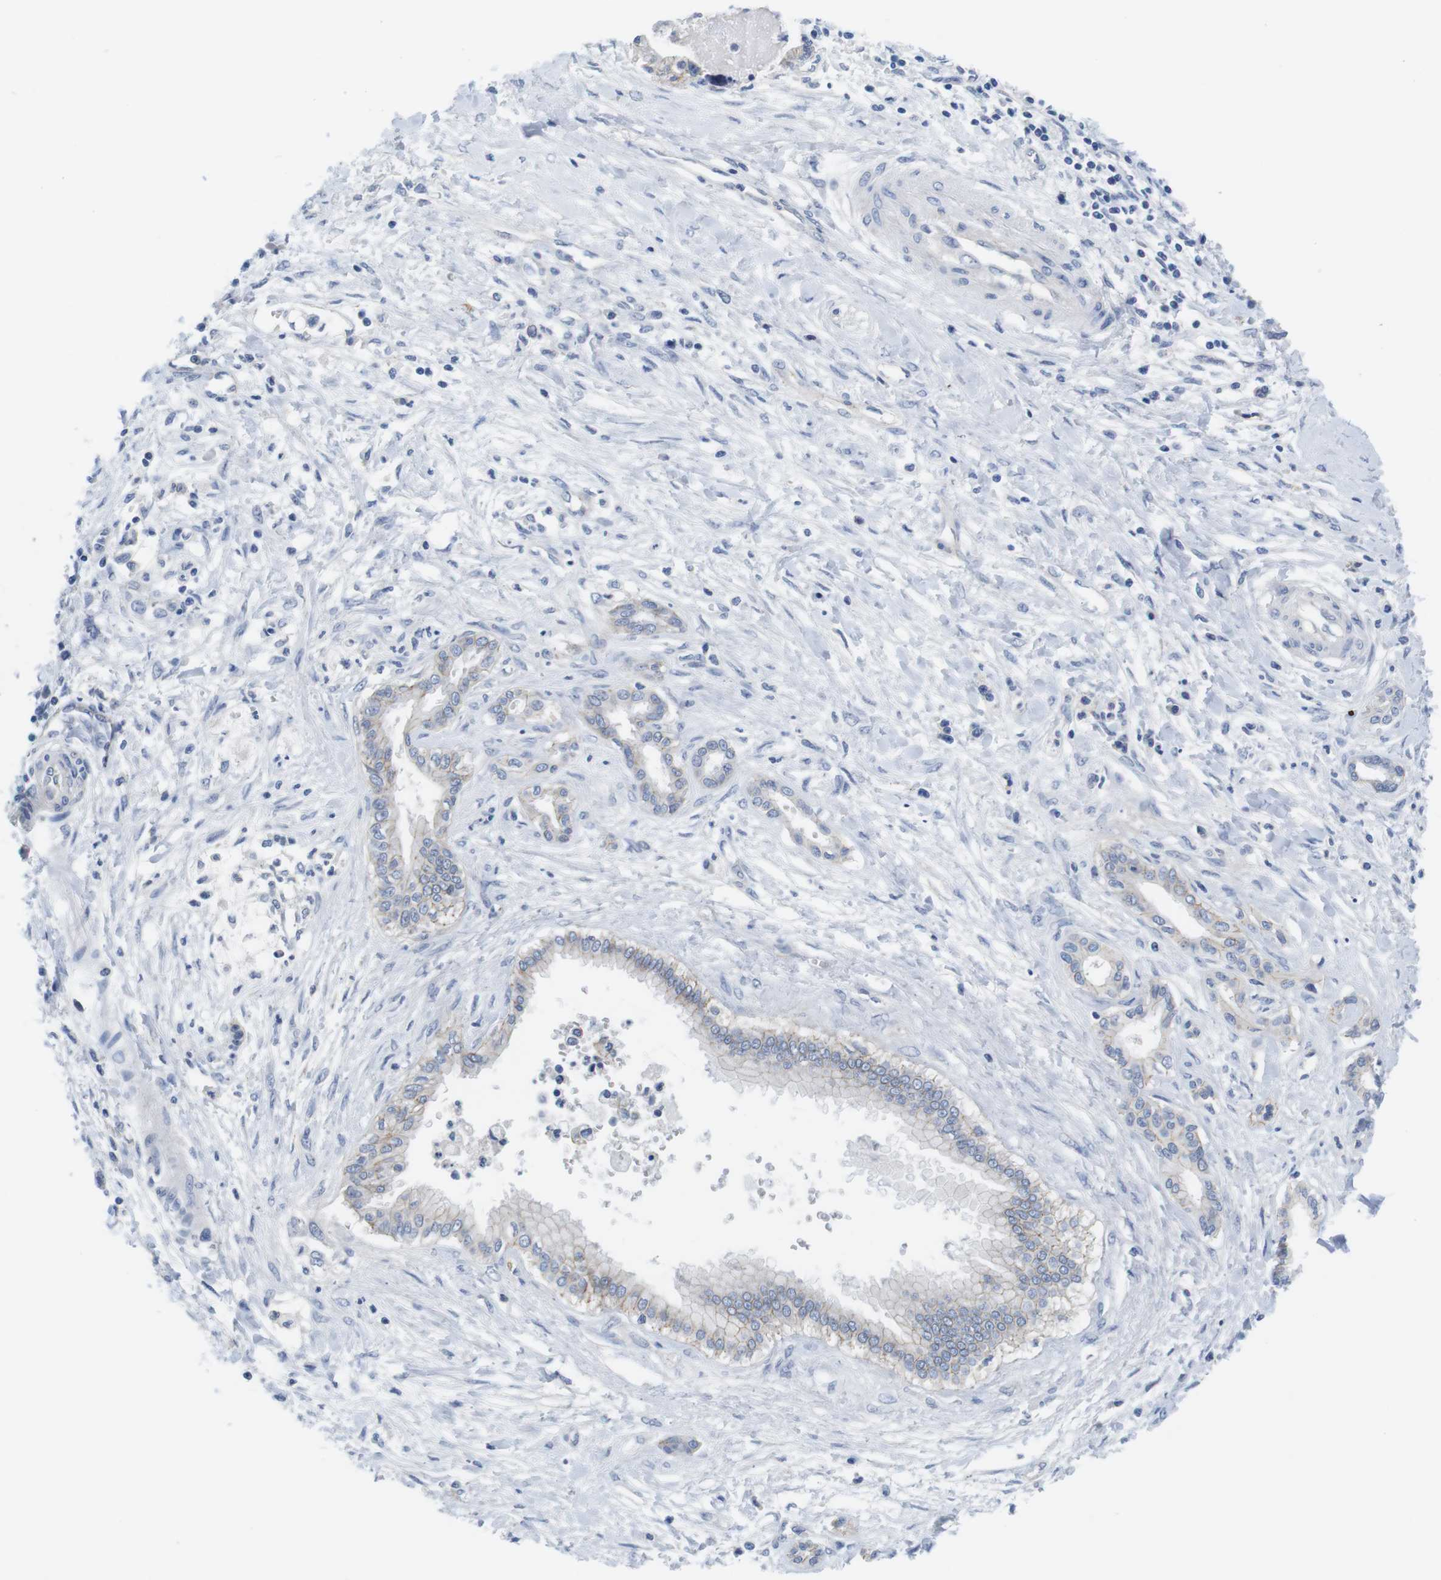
{"staining": {"intensity": "weak", "quantity": "<25%", "location": "cytoplasmic/membranous"}, "tissue": "pancreatic cancer", "cell_type": "Tumor cells", "image_type": "cancer", "snomed": [{"axis": "morphology", "description": "Adenocarcinoma, NOS"}, {"axis": "topography", "description": "Pancreas"}], "caption": "Micrograph shows no significant protein expression in tumor cells of pancreatic adenocarcinoma.", "gene": "SCRIB", "patient": {"sex": "male", "age": 56}}